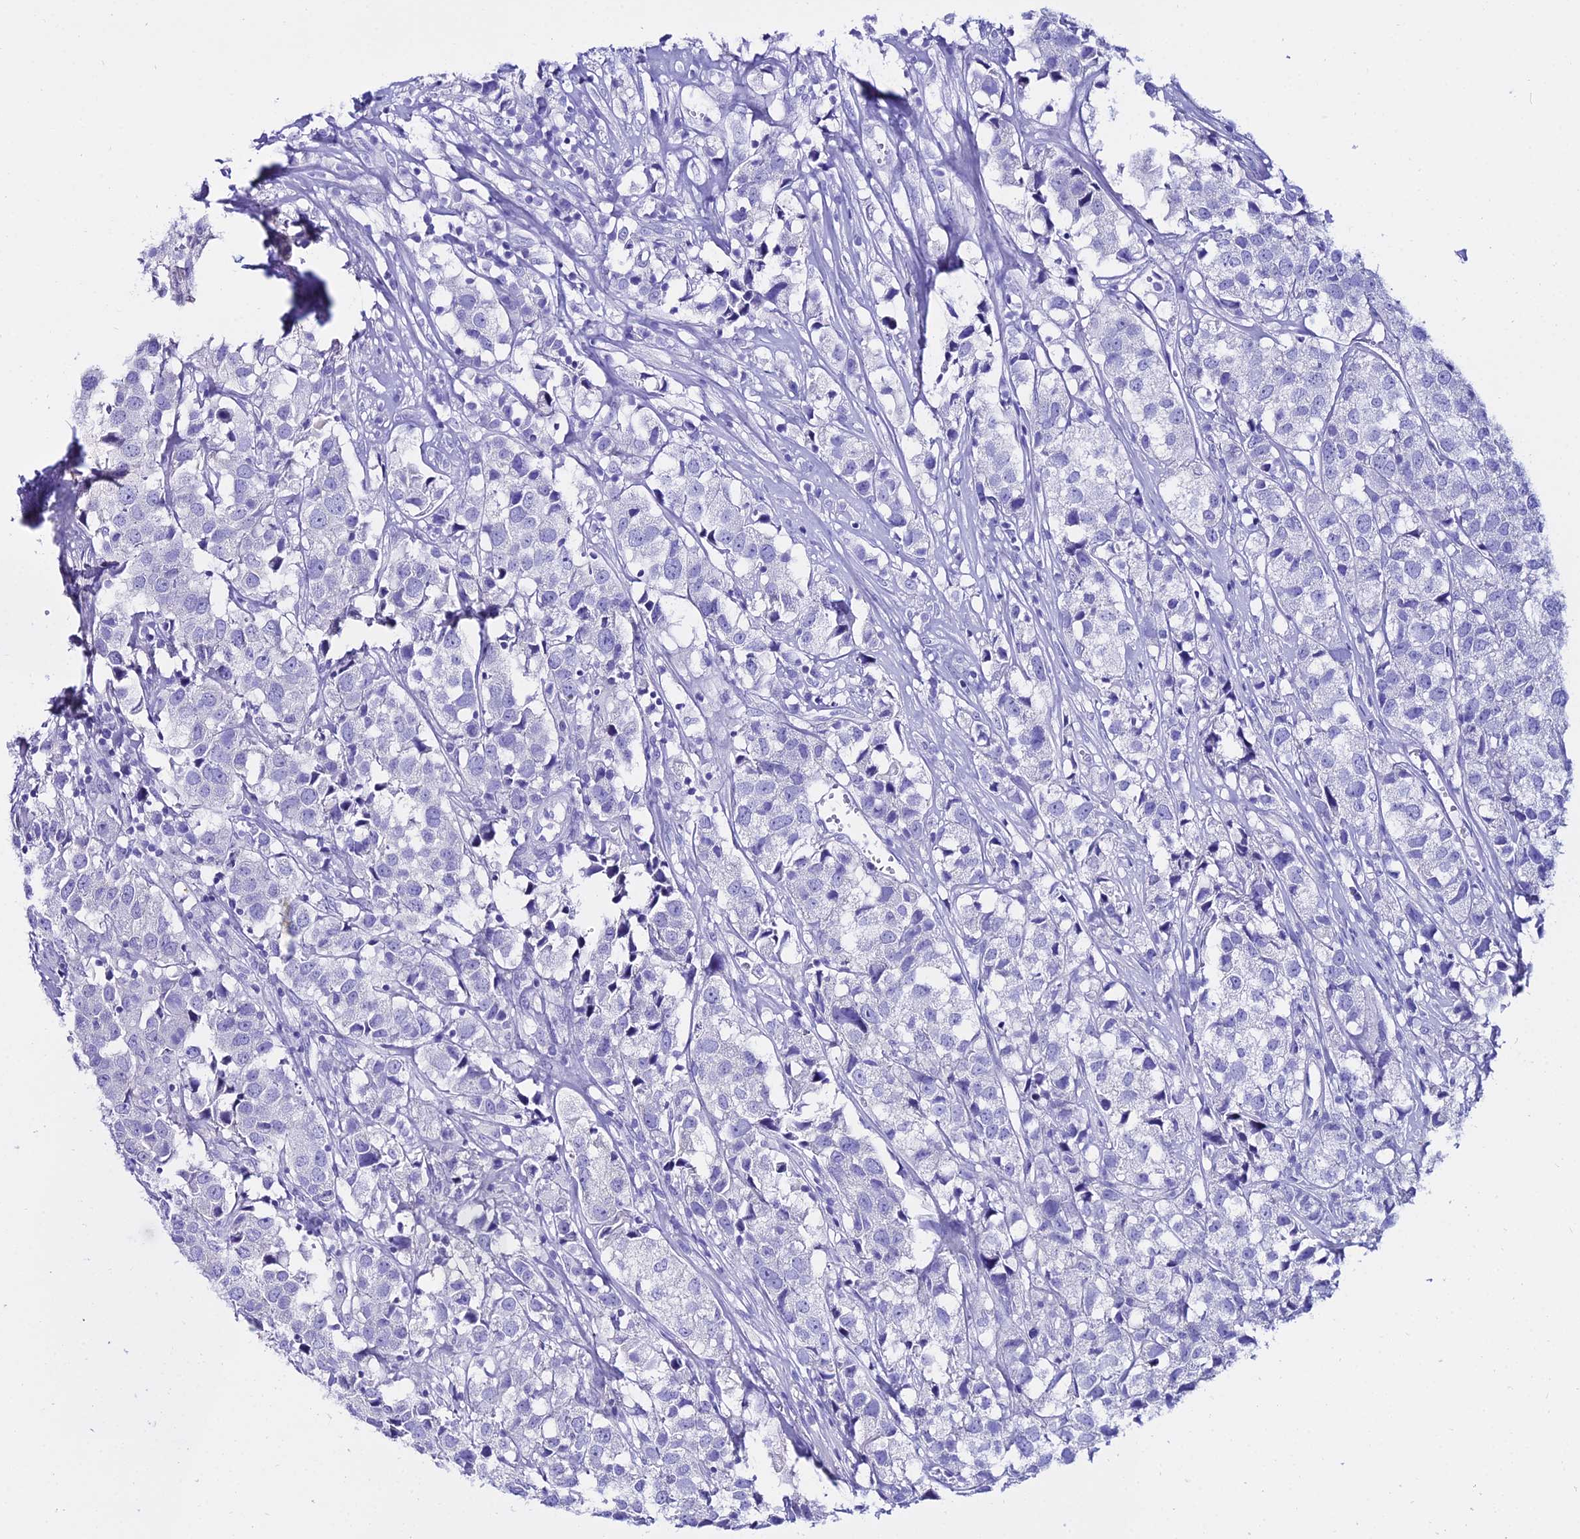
{"staining": {"intensity": "negative", "quantity": "none", "location": "none"}, "tissue": "urothelial cancer", "cell_type": "Tumor cells", "image_type": "cancer", "snomed": [{"axis": "morphology", "description": "Urothelial carcinoma, High grade"}, {"axis": "topography", "description": "Urinary bladder"}], "caption": "DAB (3,3'-diaminobenzidine) immunohistochemical staining of human urothelial cancer shows no significant staining in tumor cells.", "gene": "OR4D5", "patient": {"sex": "female", "age": 75}}